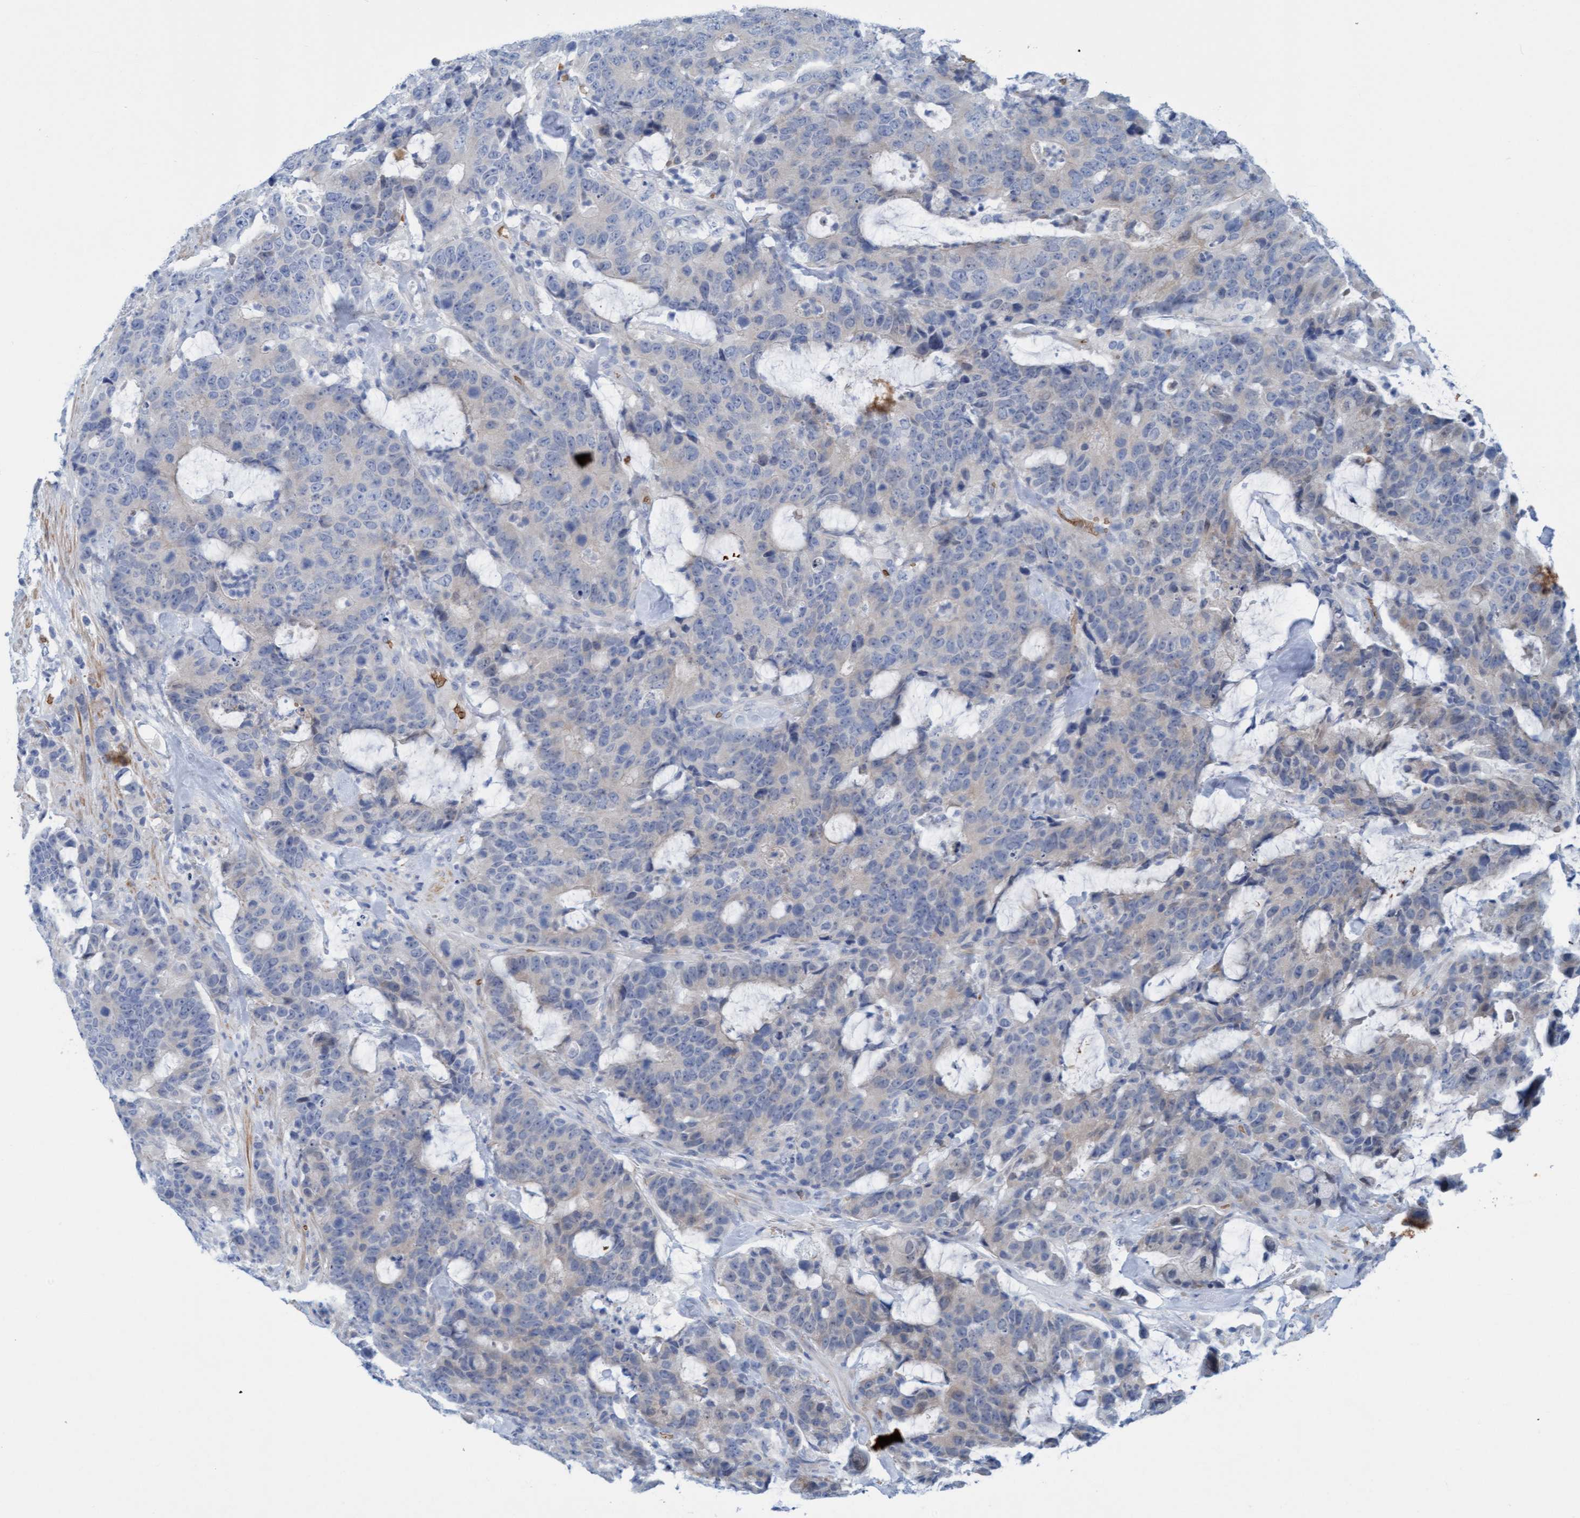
{"staining": {"intensity": "weak", "quantity": "<25%", "location": "cytoplasmic/membranous"}, "tissue": "colorectal cancer", "cell_type": "Tumor cells", "image_type": "cancer", "snomed": [{"axis": "morphology", "description": "Adenocarcinoma, NOS"}, {"axis": "topography", "description": "Colon"}], "caption": "Tumor cells are negative for protein expression in human adenocarcinoma (colorectal). (Immunohistochemistry (ihc), brightfield microscopy, high magnification).", "gene": "P2RX5", "patient": {"sex": "female", "age": 86}}